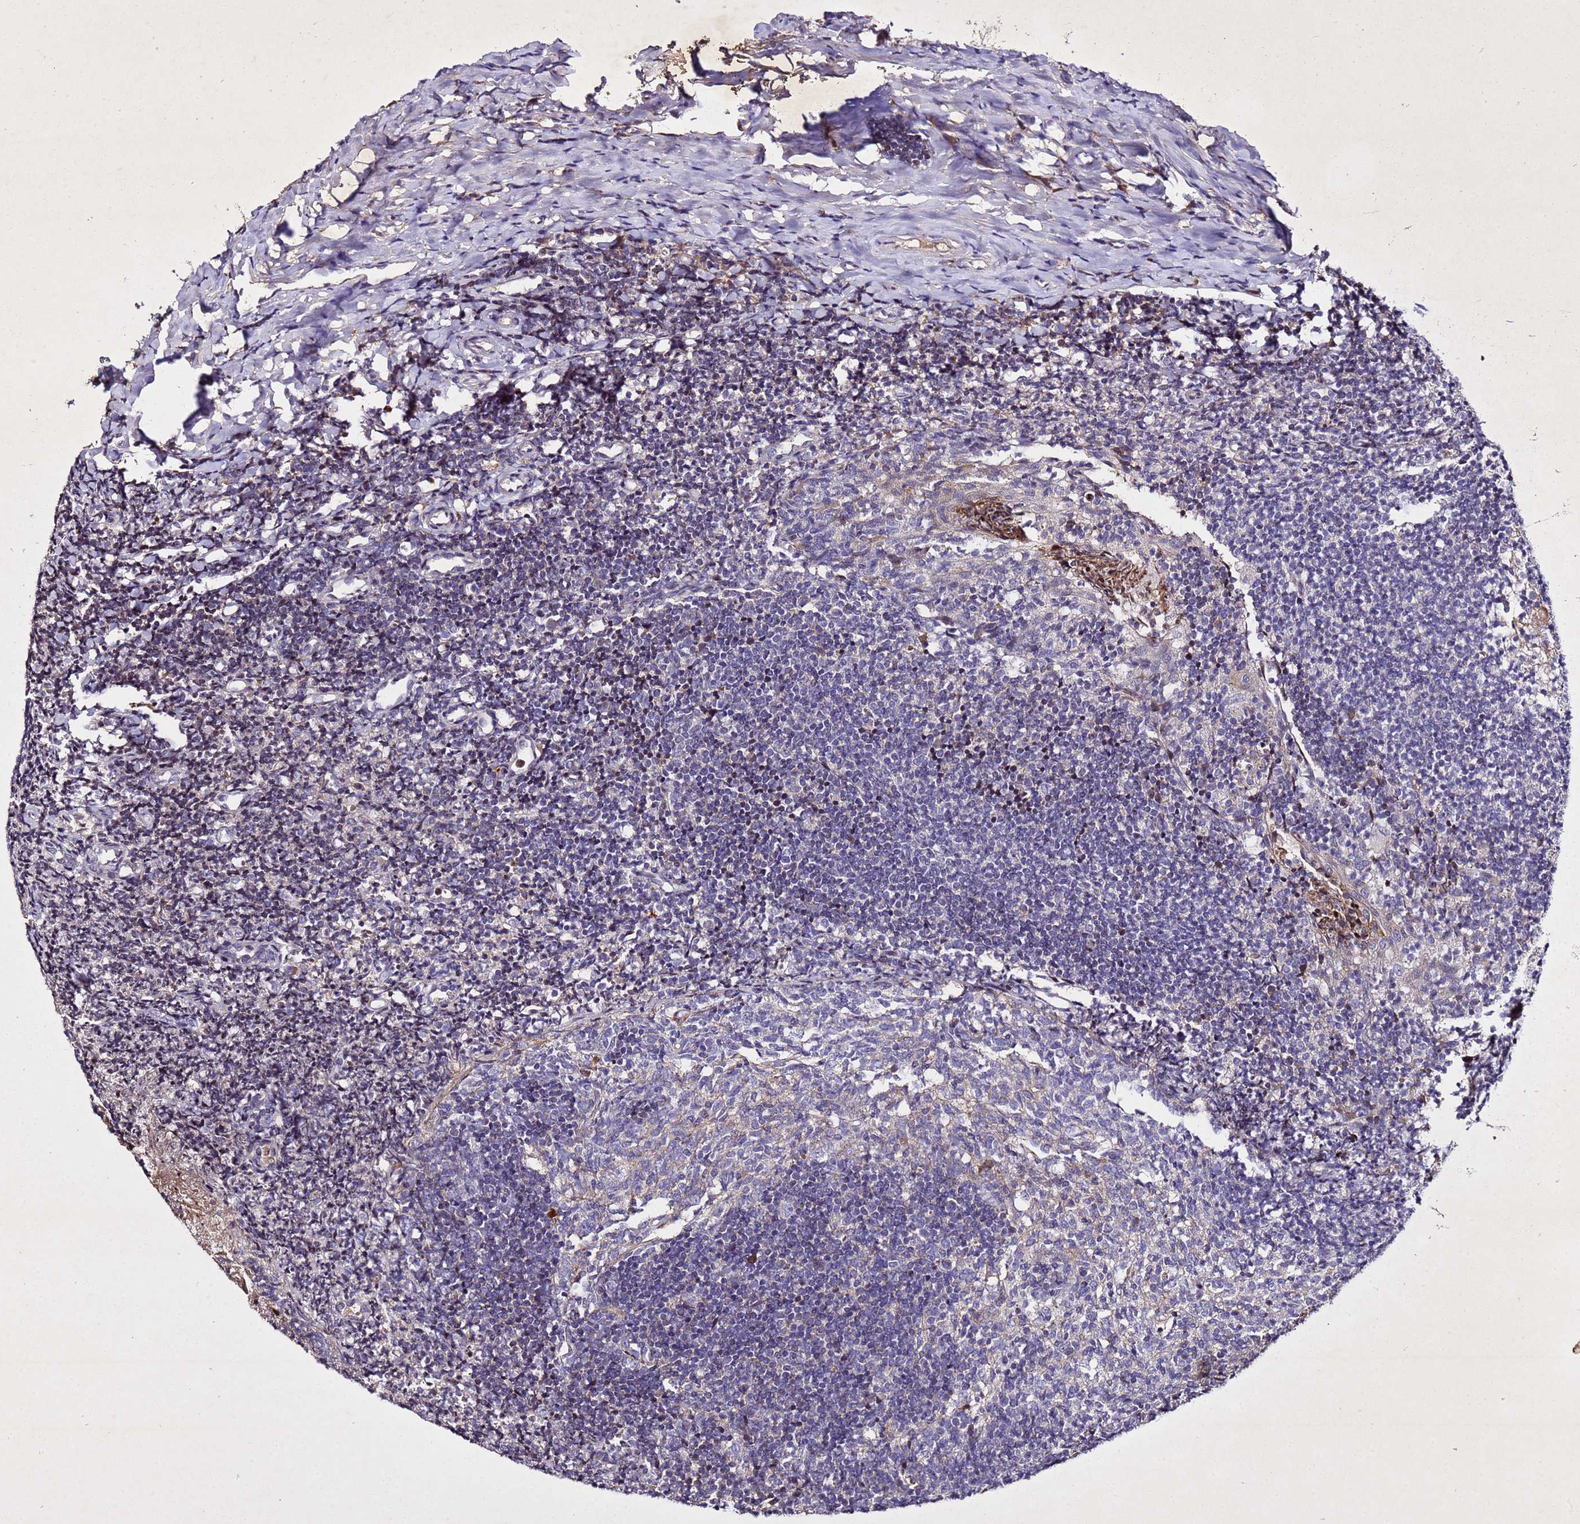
{"staining": {"intensity": "negative", "quantity": "none", "location": "none"}, "tissue": "tonsil", "cell_type": "Germinal center cells", "image_type": "normal", "snomed": [{"axis": "morphology", "description": "Normal tissue, NOS"}, {"axis": "topography", "description": "Tonsil"}], "caption": "DAB (3,3'-diaminobenzidine) immunohistochemical staining of benign human tonsil shows no significant staining in germinal center cells. (Stains: DAB immunohistochemistry with hematoxylin counter stain, Microscopy: brightfield microscopy at high magnification).", "gene": "SV2B", "patient": {"sex": "female", "age": 10}}